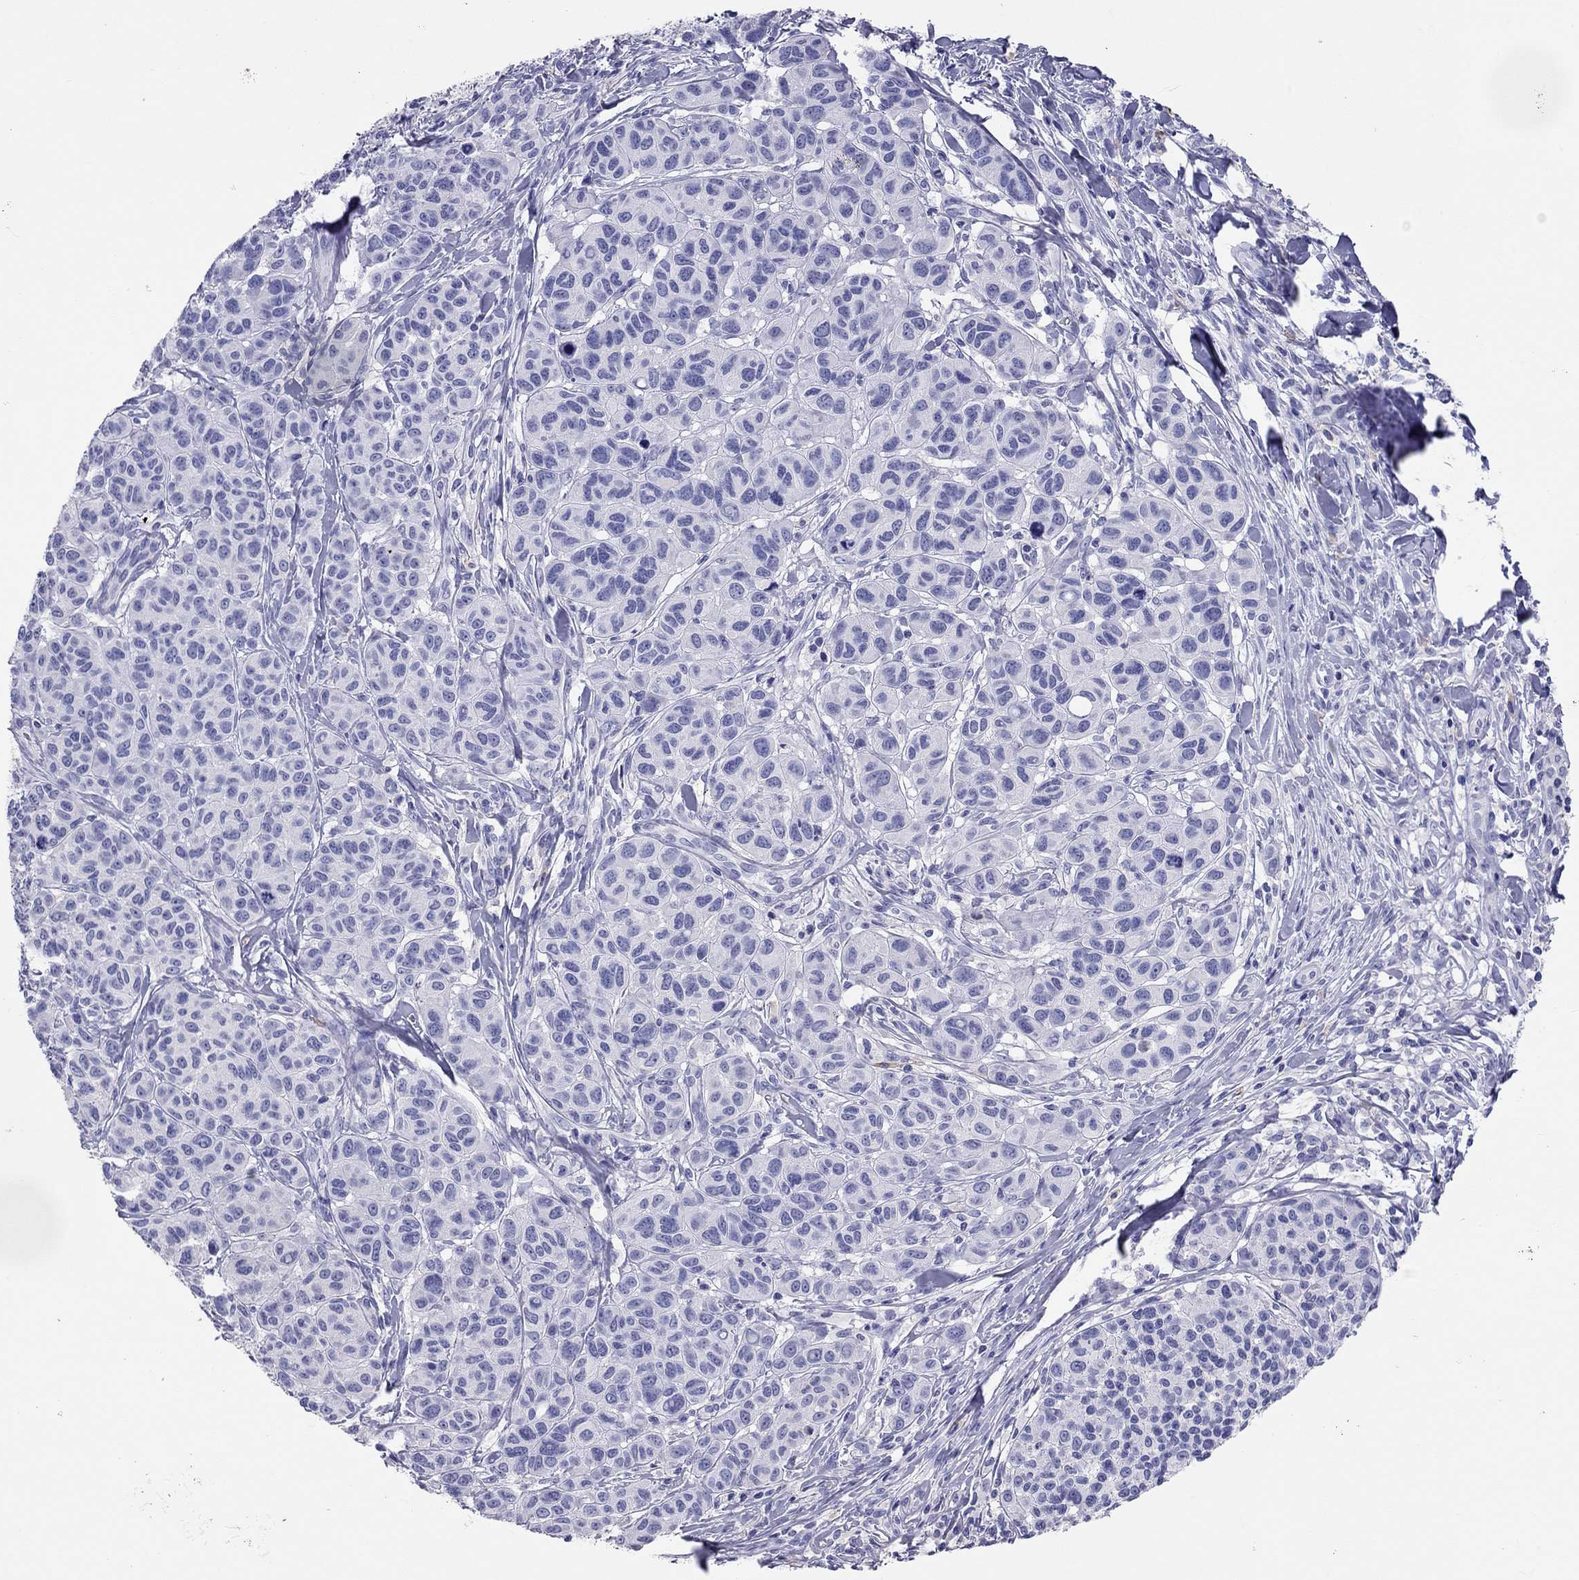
{"staining": {"intensity": "negative", "quantity": "none", "location": "none"}, "tissue": "melanoma", "cell_type": "Tumor cells", "image_type": "cancer", "snomed": [{"axis": "morphology", "description": "Malignant melanoma, NOS"}, {"axis": "topography", "description": "Skin"}], "caption": "Immunohistochemical staining of human malignant melanoma displays no significant staining in tumor cells.", "gene": "CALHM1", "patient": {"sex": "male", "age": 79}}